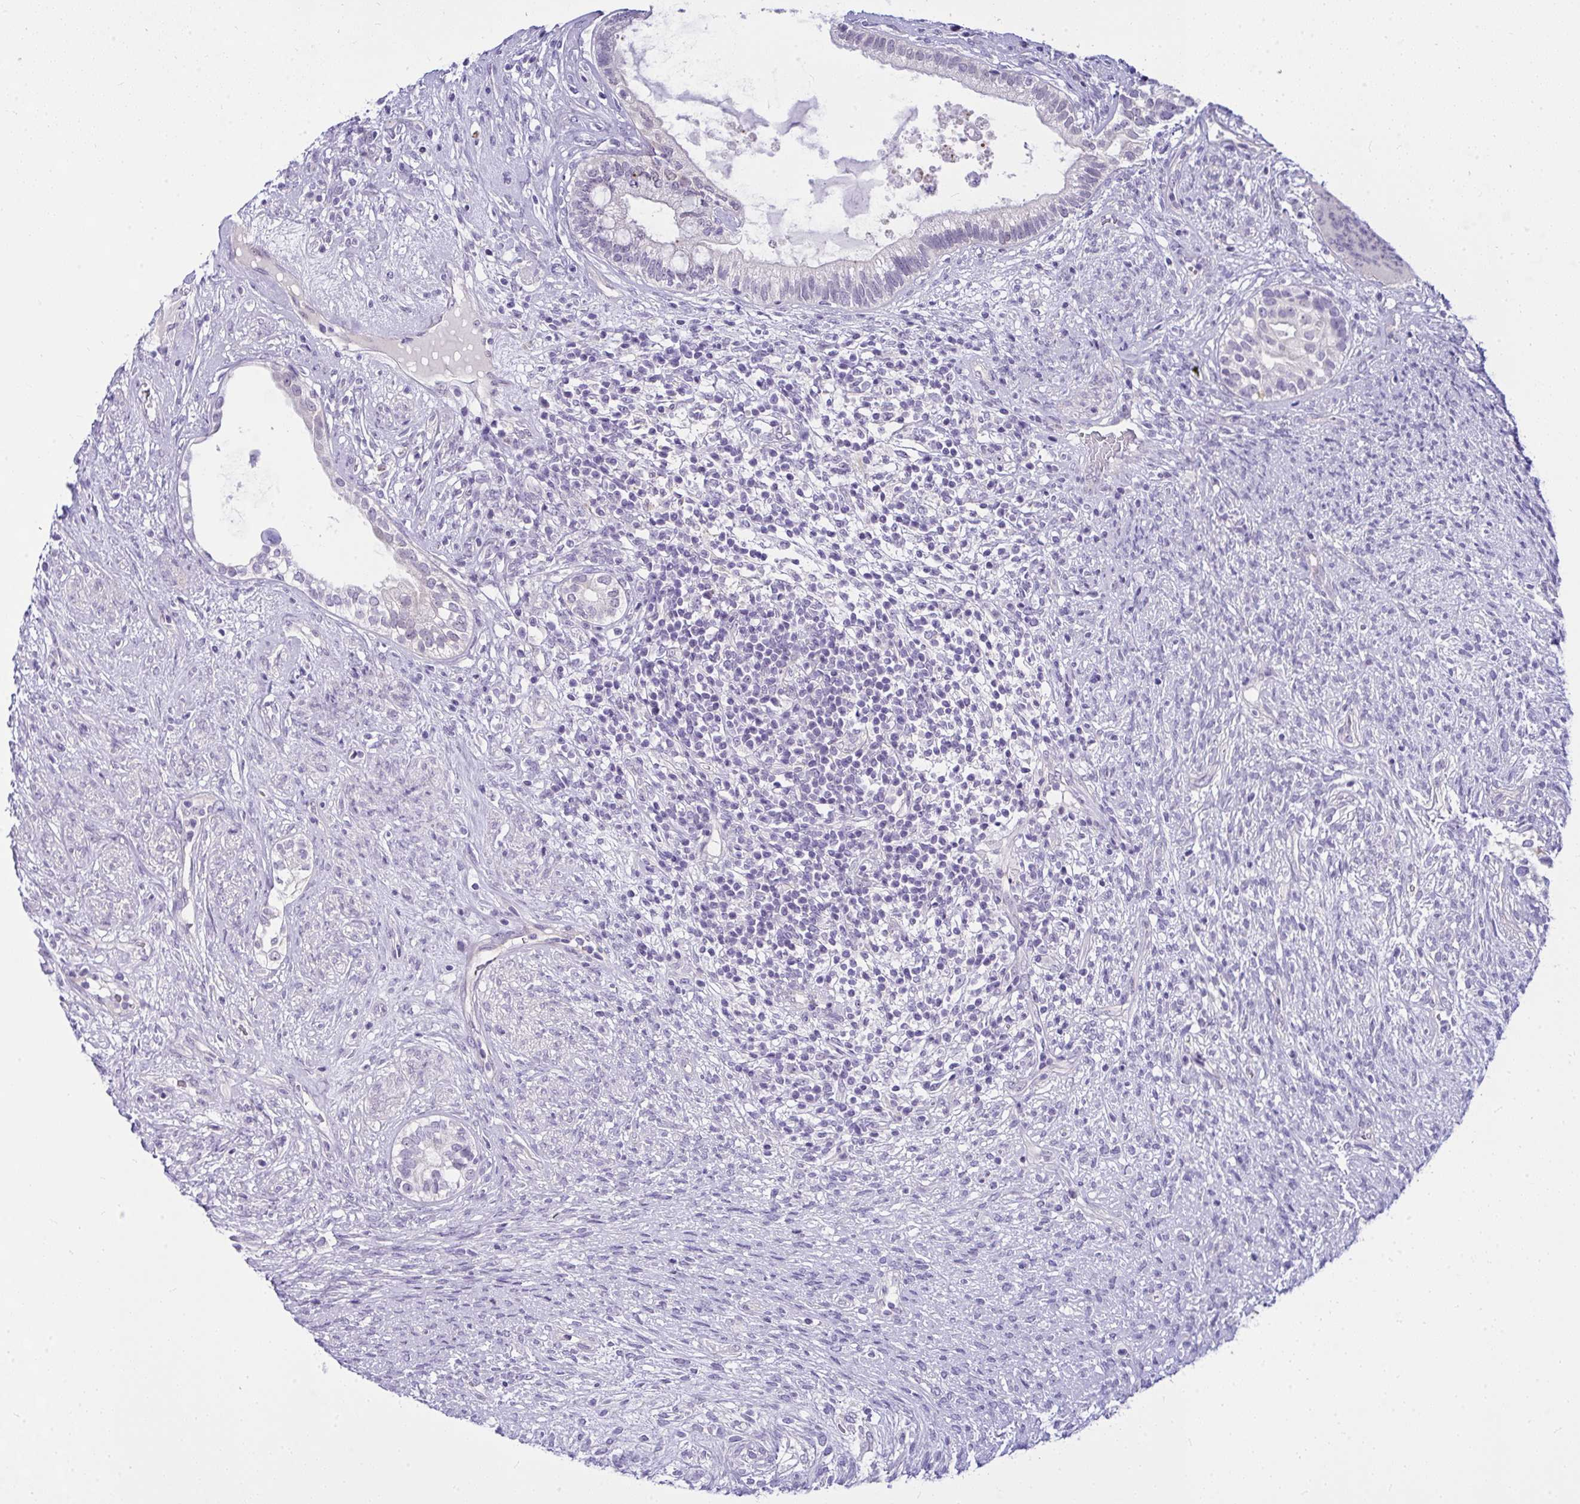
{"staining": {"intensity": "negative", "quantity": "none", "location": "none"}, "tissue": "testis cancer", "cell_type": "Tumor cells", "image_type": "cancer", "snomed": [{"axis": "morphology", "description": "Seminoma, NOS"}, {"axis": "morphology", "description": "Carcinoma, Embryonal, NOS"}, {"axis": "topography", "description": "Testis"}], "caption": "This micrograph is of testis cancer (seminoma) stained with immunohistochemistry to label a protein in brown with the nuclei are counter-stained blue. There is no positivity in tumor cells. Brightfield microscopy of IHC stained with DAB (3,3'-diaminobenzidine) (brown) and hematoxylin (blue), captured at high magnification.", "gene": "NFXL1", "patient": {"sex": "male", "age": 41}}